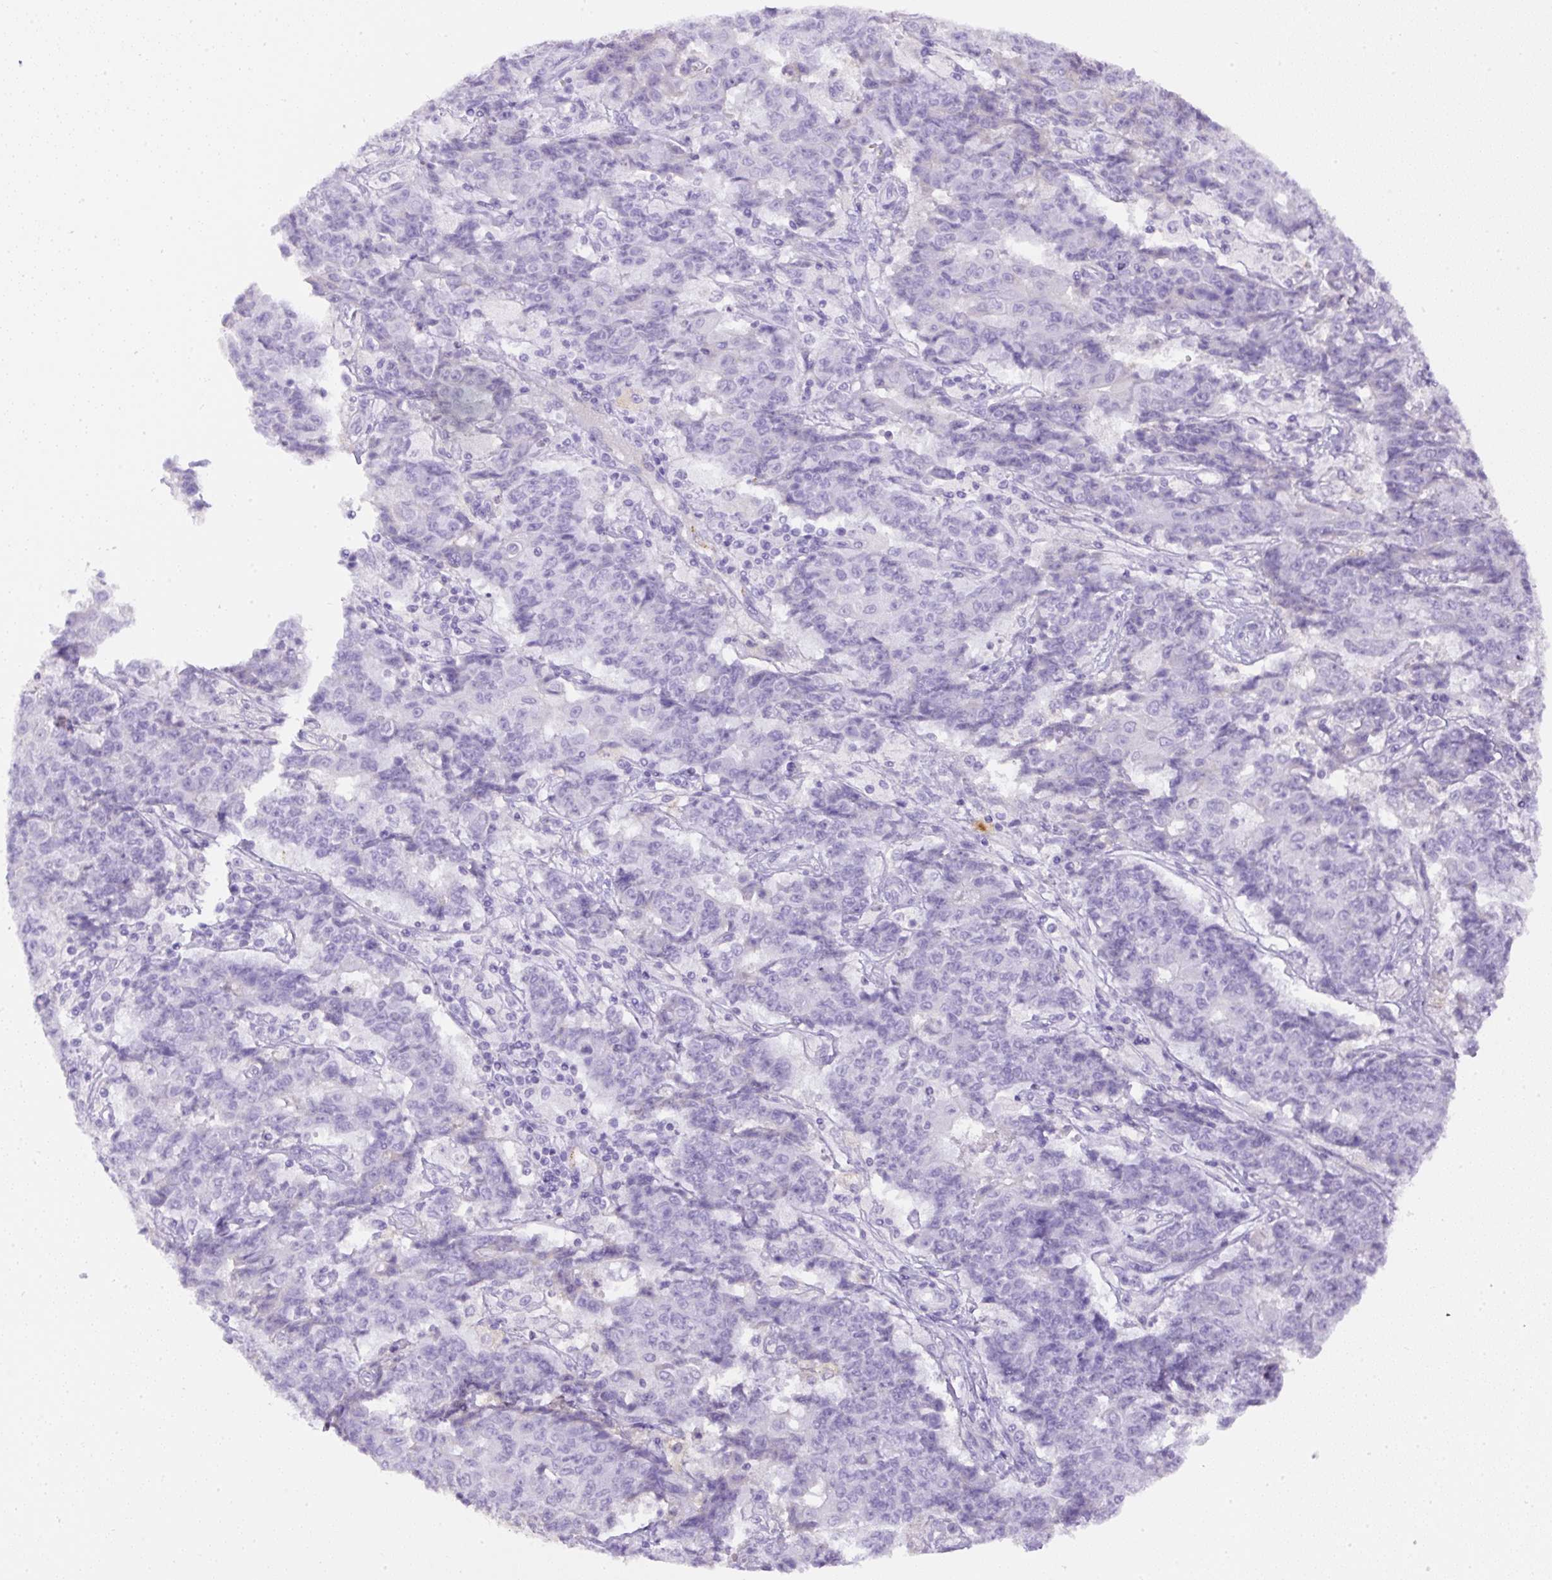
{"staining": {"intensity": "negative", "quantity": "none", "location": "none"}, "tissue": "ovarian cancer", "cell_type": "Tumor cells", "image_type": "cancer", "snomed": [{"axis": "morphology", "description": "Carcinoma, endometroid"}, {"axis": "topography", "description": "Ovary"}], "caption": "This is an immunohistochemistry histopathology image of human ovarian endometroid carcinoma. There is no staining in tumor cells.", "gene": "APCS", "patient": {"sex": "female", "age": 42}}